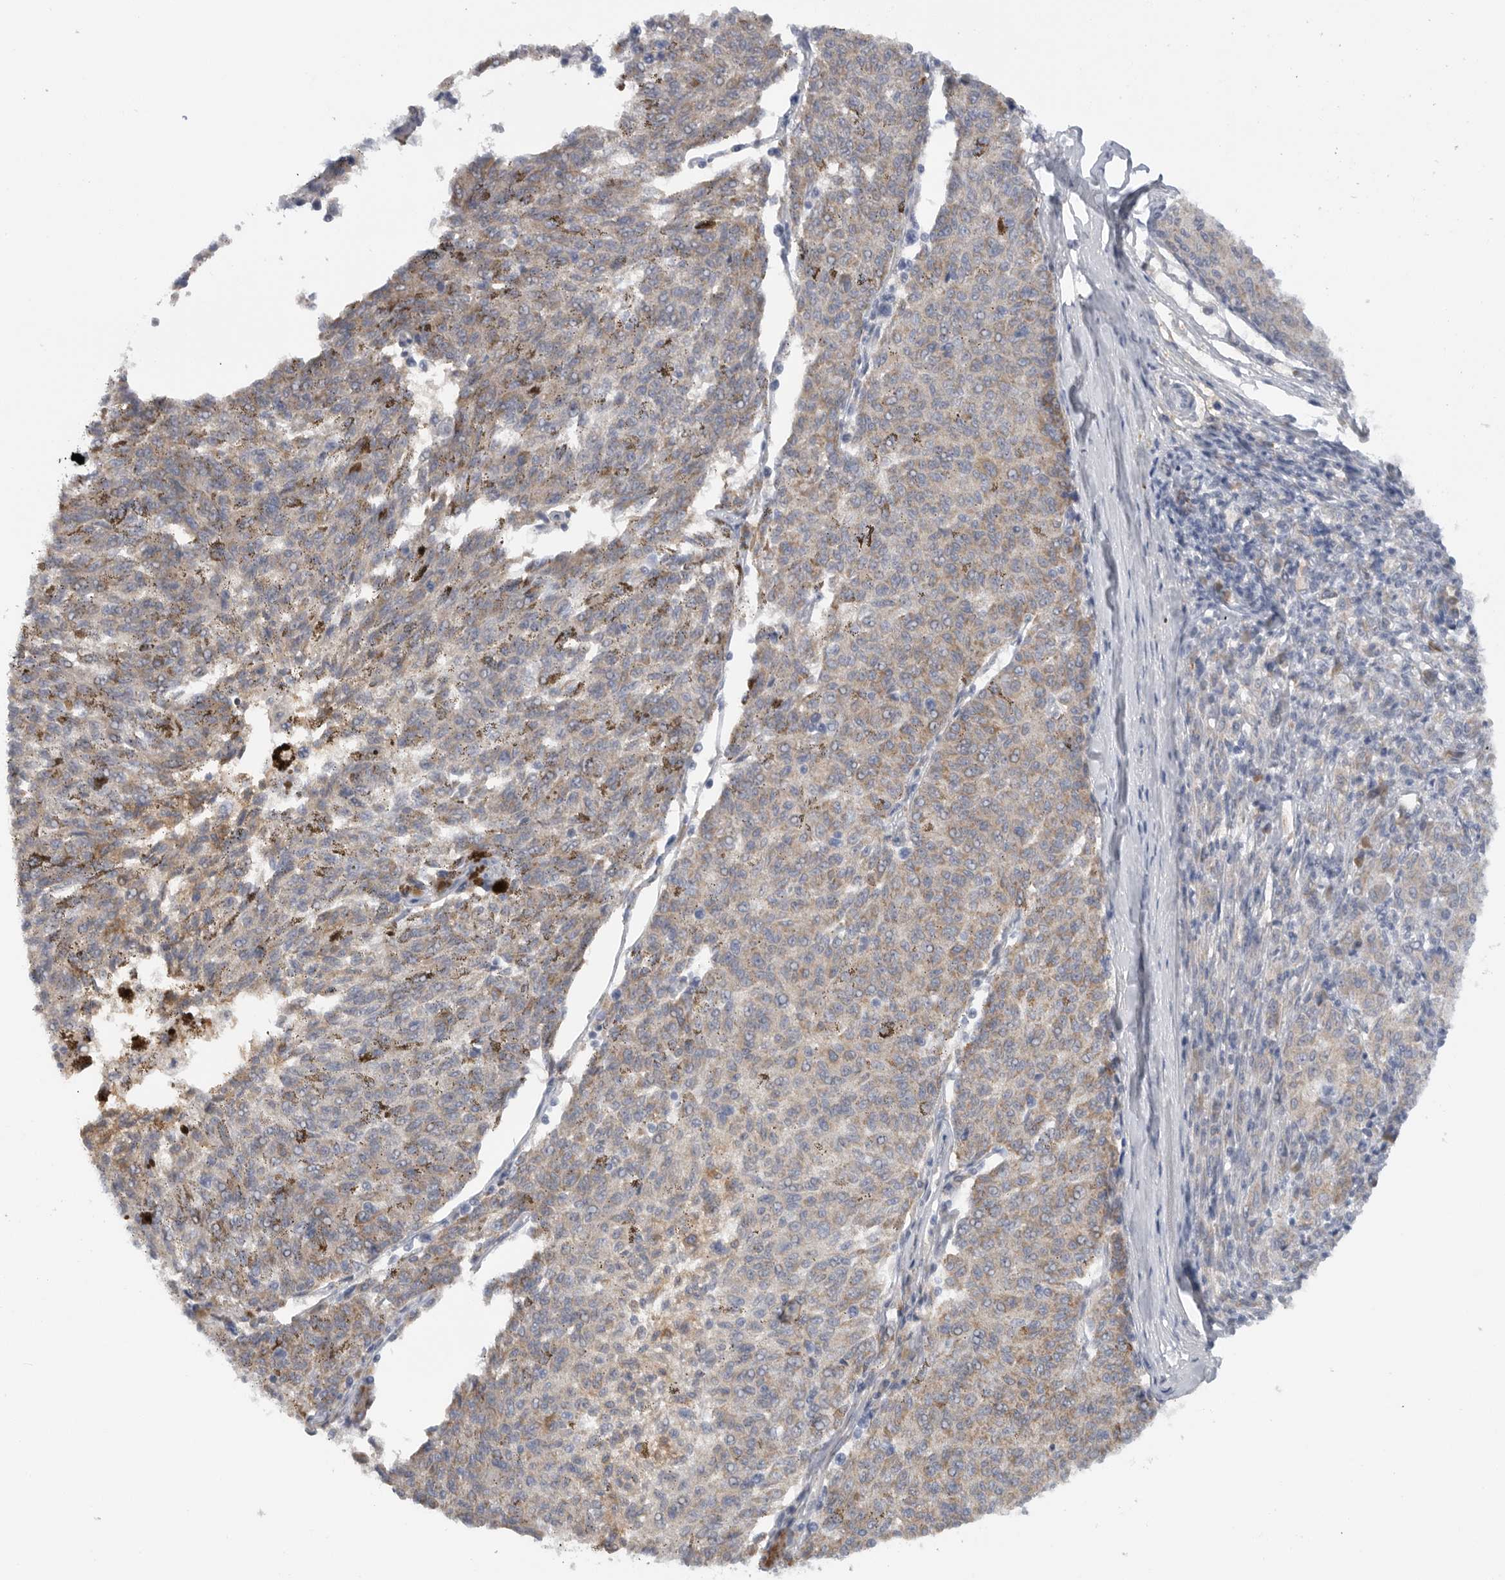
{"staining": {"intensity": "negative", "quantity": "none", "location": "none"}, "tissue": "melanoma", "cell_type": "Tumor cells", "image_type": "cancer", "snomed": [{"axis": "morphology", "description": "Malignant melanoma, NOS"}, {"axis": "topography", "description": "Skin"}], "caption": "Malignant melanoma was stained to show a protein in brown. There is no significant positivity in tumor cells. The staining is performed using DAB (3,3'-diaminobenzidine) brown chromogen with nuclei counter-stained in using hematoxylin.", "gene": "DYRK2", "patient": {"sex": "female", "age": 72}}